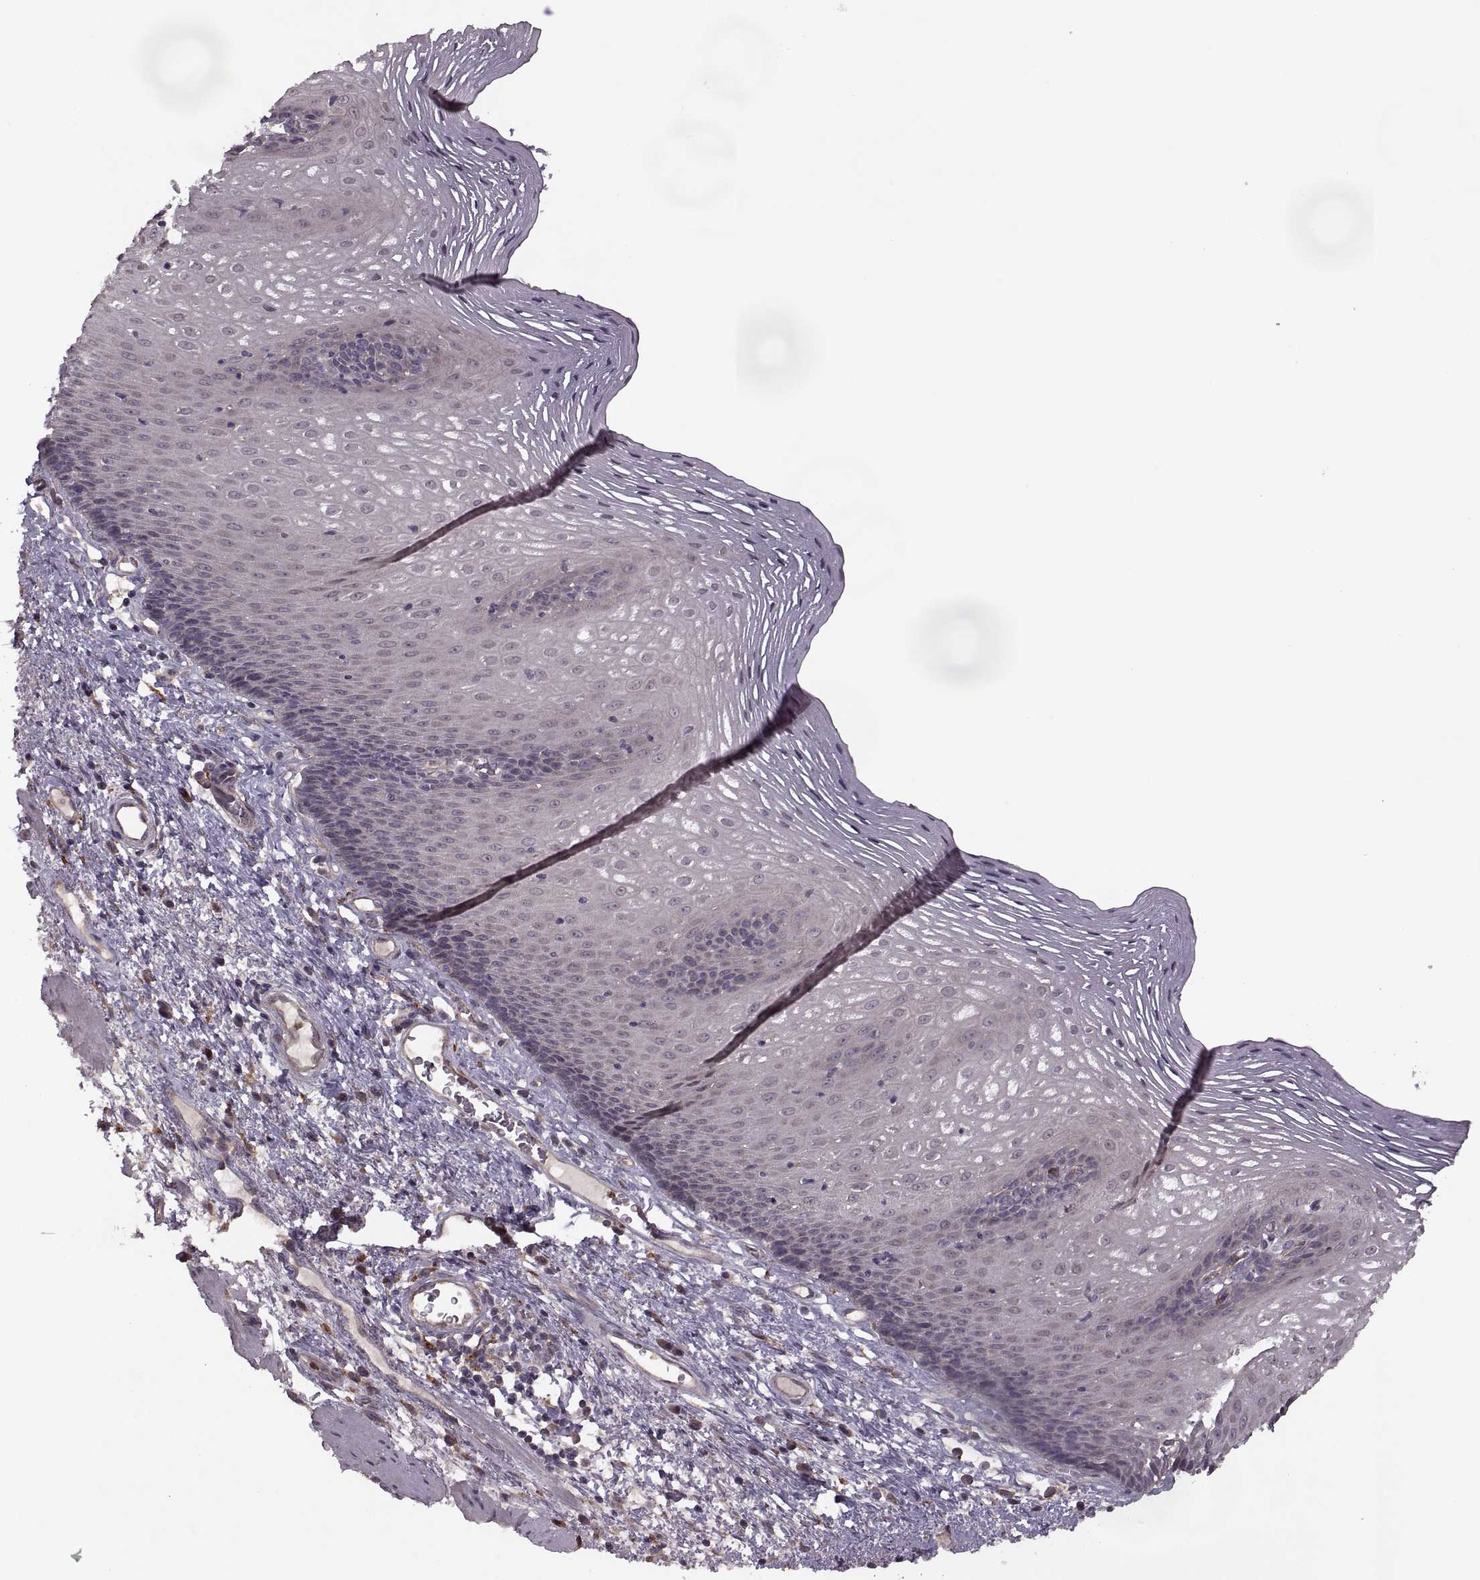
{"staining": {"intensity": "negative", "quantity": "none", "location": "none"}, "tissue": "esophagus", "cell_type": "Squamous epithelial cells", "image_type": "normal", "snomed": [{"axis": "morphology", "description": "Normal tissue, NOS"}, {"axis": "topography", "description": "Esophagus"}], "caption": "Esophagus stained for a protein using IHC reveals no staining squamous epithelial cells.", "gene": "PIERCE1", "patient": {"sex": "male", "age": 76}}